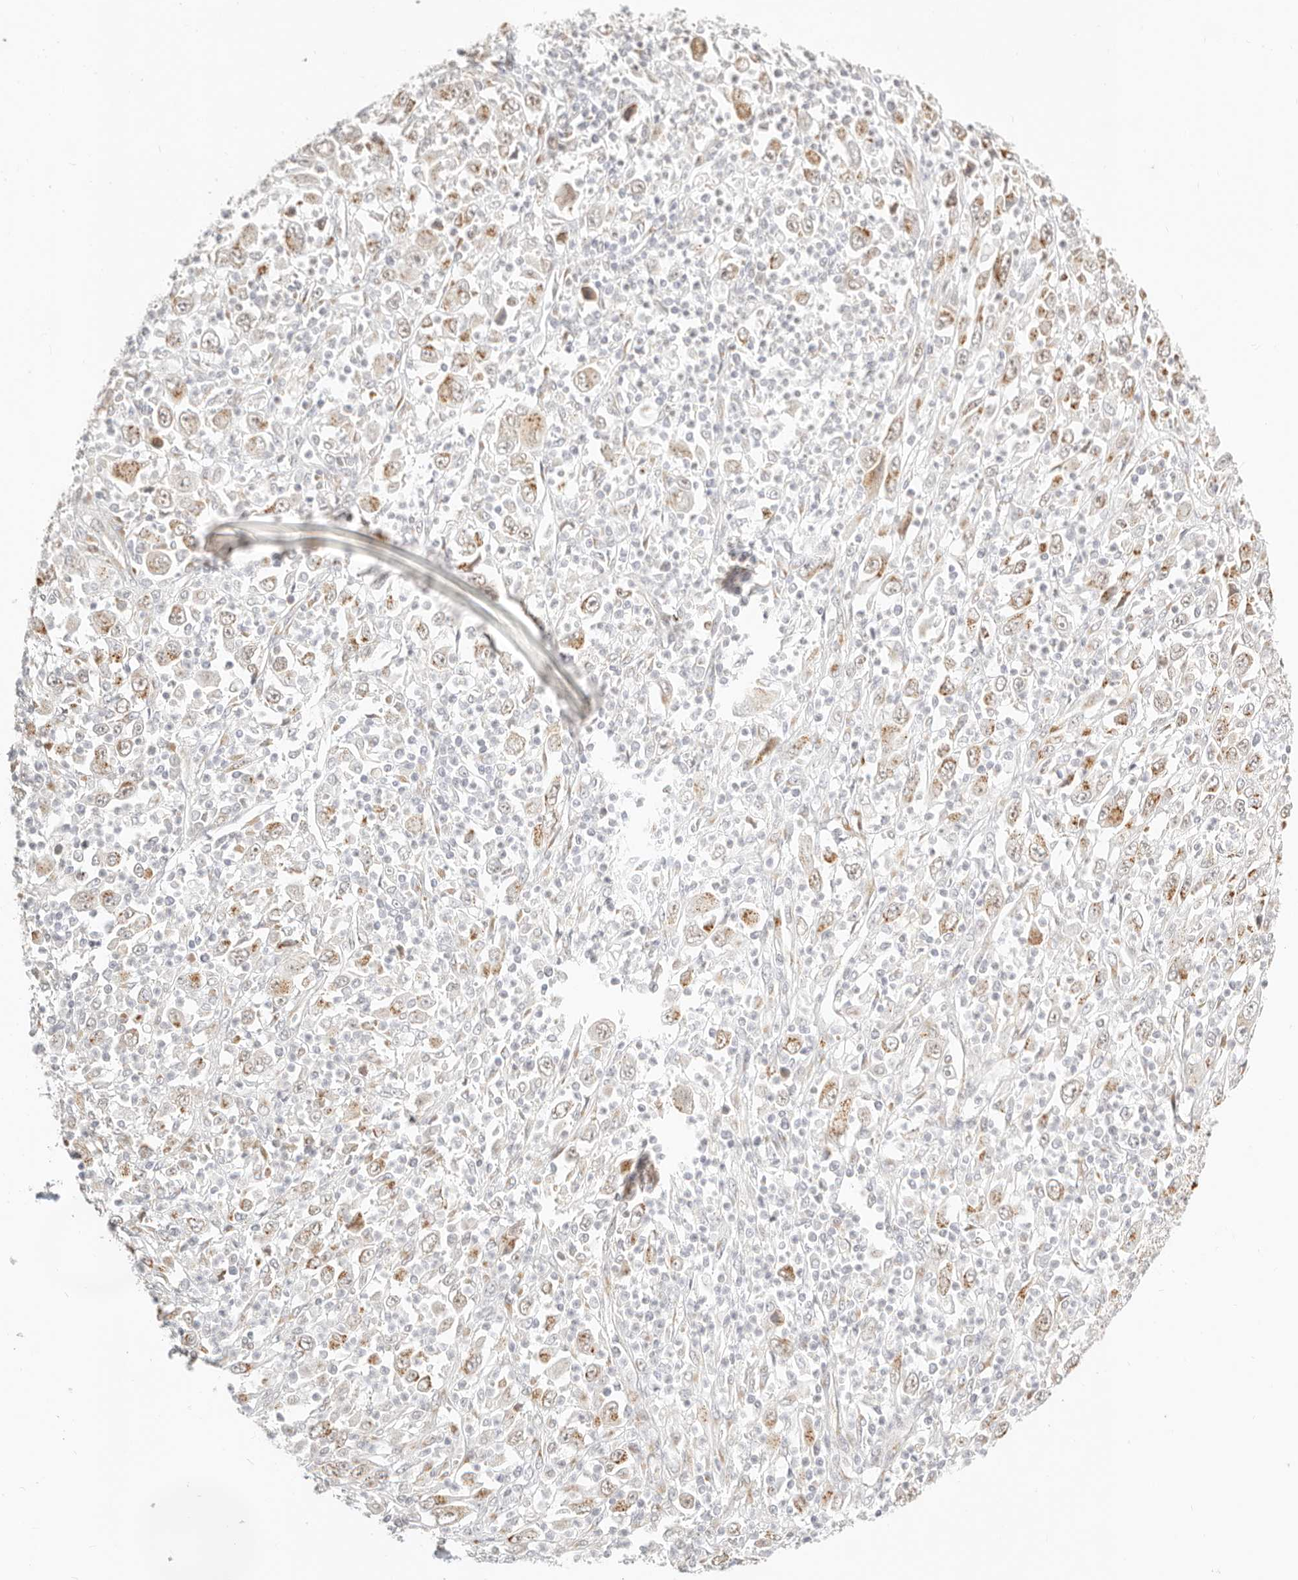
{"staining": {"intensity": "weak", "quantity": ">75%", "location": "cytoplasmic/membranous"}, "tissue": "melanoma", "cell_type": "Tumor cells", "image_type": "cancer", "snomed": [{"axis": "morphology", "description": "Malignant melanoma, Metastatic site"}, {"axis": "topography", "description": "Skin"}], "caption": "An immunohistochemistry (IHC) micrograph of neoplastic tissue is shown. Protein staining in brown labels weak cytoplasmic/membranous positivity in melanoma within tumor cells.", "gene": "FAM20B", "patient": {"sex": "female", "age": 56}}